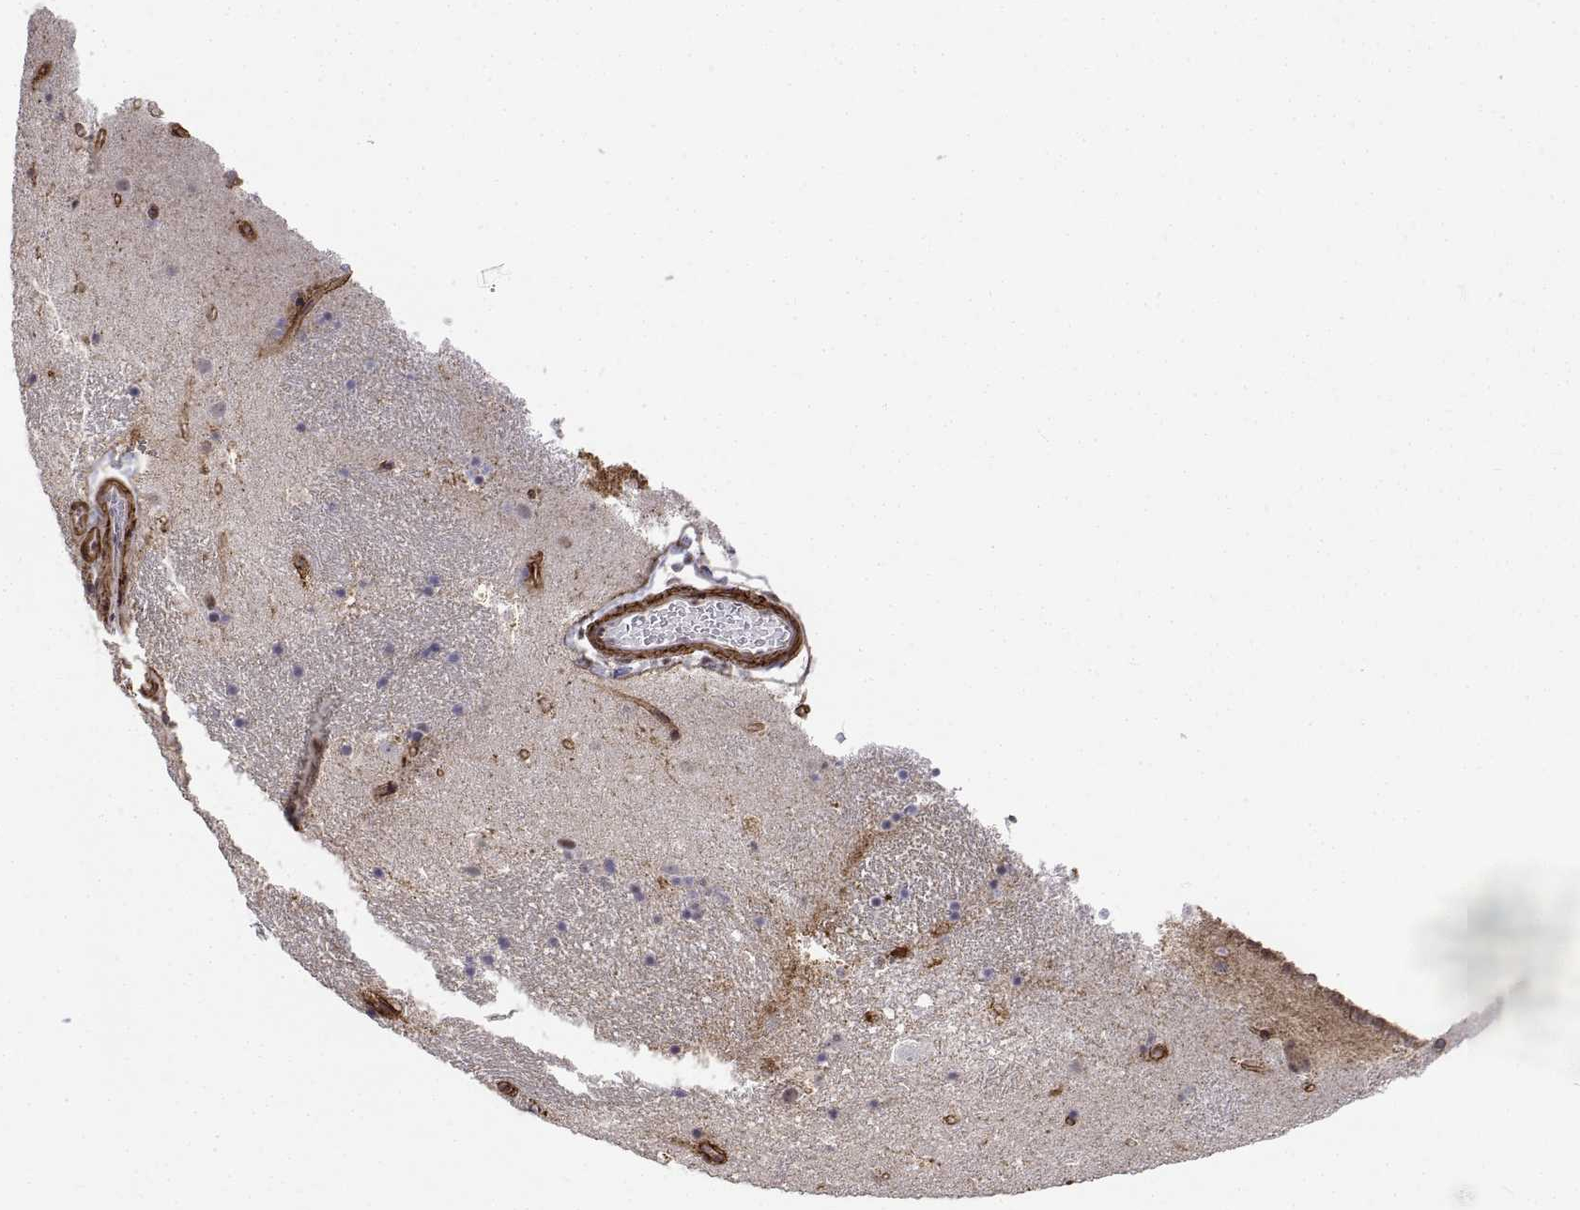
{"staining": {"intensity": "negative", "quantity": "none", "location": "none"}, "tissue": "caudate", "cell_type": "Glial cells", "image_type": "normal", "snomed": [{"axis": "morphology", "description": "Normal tissue, NOS"}, {"axis": "topography", "description": "Lateral ventricle wall"}], "caption": "IHC micrograph of normal caudate: human caudate stained with DAB (3,3'-diaminobenzidine) displays no significant protein expression in glial cells.", "gene": "ITGA7", "patient": {"sex": "male", "age": 37}}